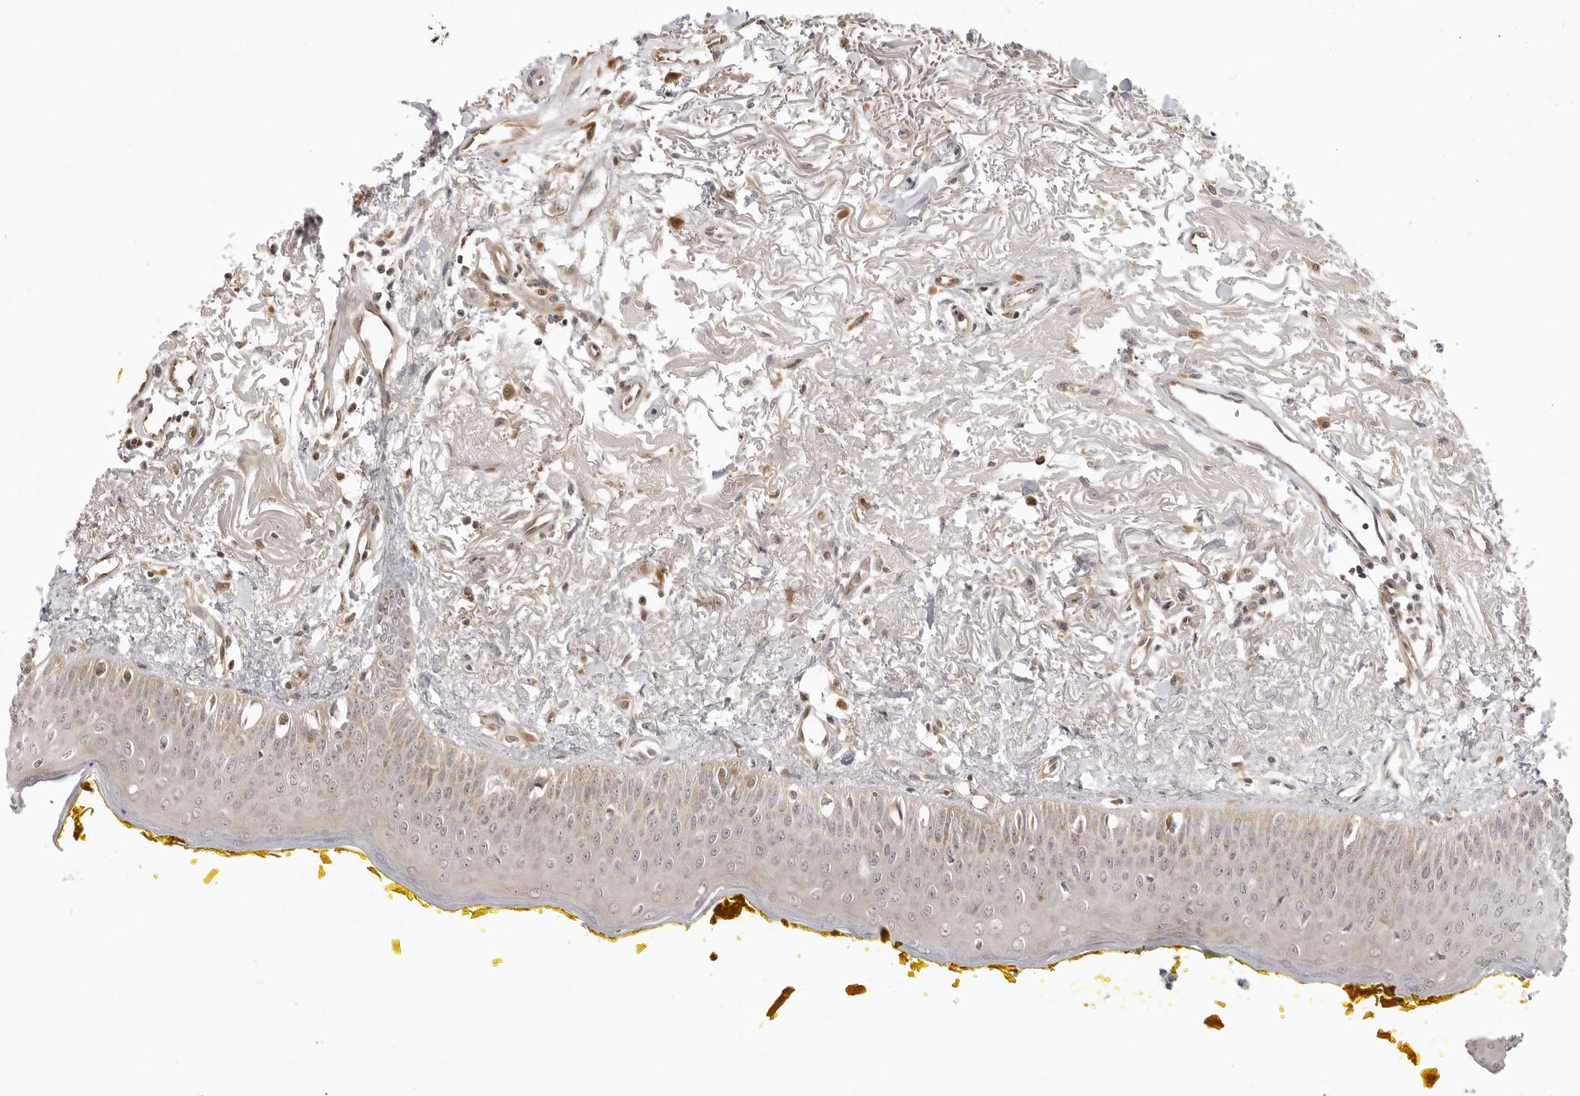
{"staining": {"intensity": "weak", "quantity": "25%-75%", "location": "cytoplasmic/membranous"}, "tissue": "oral mucosa", "cell_type": "Squamous epithelial cells", "image_type": "normal", "snomed": [{"axis": "morphology", "description": "Normal tissue, NOS"}, {"axis": "topography", "description": "Oral tissue"}], "caption": "Immunohistochemistry staining of unremarkable oral mucosa, which reveals low levels of weak cytoplasmic/membranous positivity in approximately 25%-75% of squamous epithelial cells indicating weak cytoplasmic/membranous protein staining. The staining was performed using DAB (3,3'-diaminobenzidine) (brown) for protein detection and nuclei were counterstained in hematoxylin (blue).", "gene": "FDPS", "patient": {"sex": "female", "age": 70}}